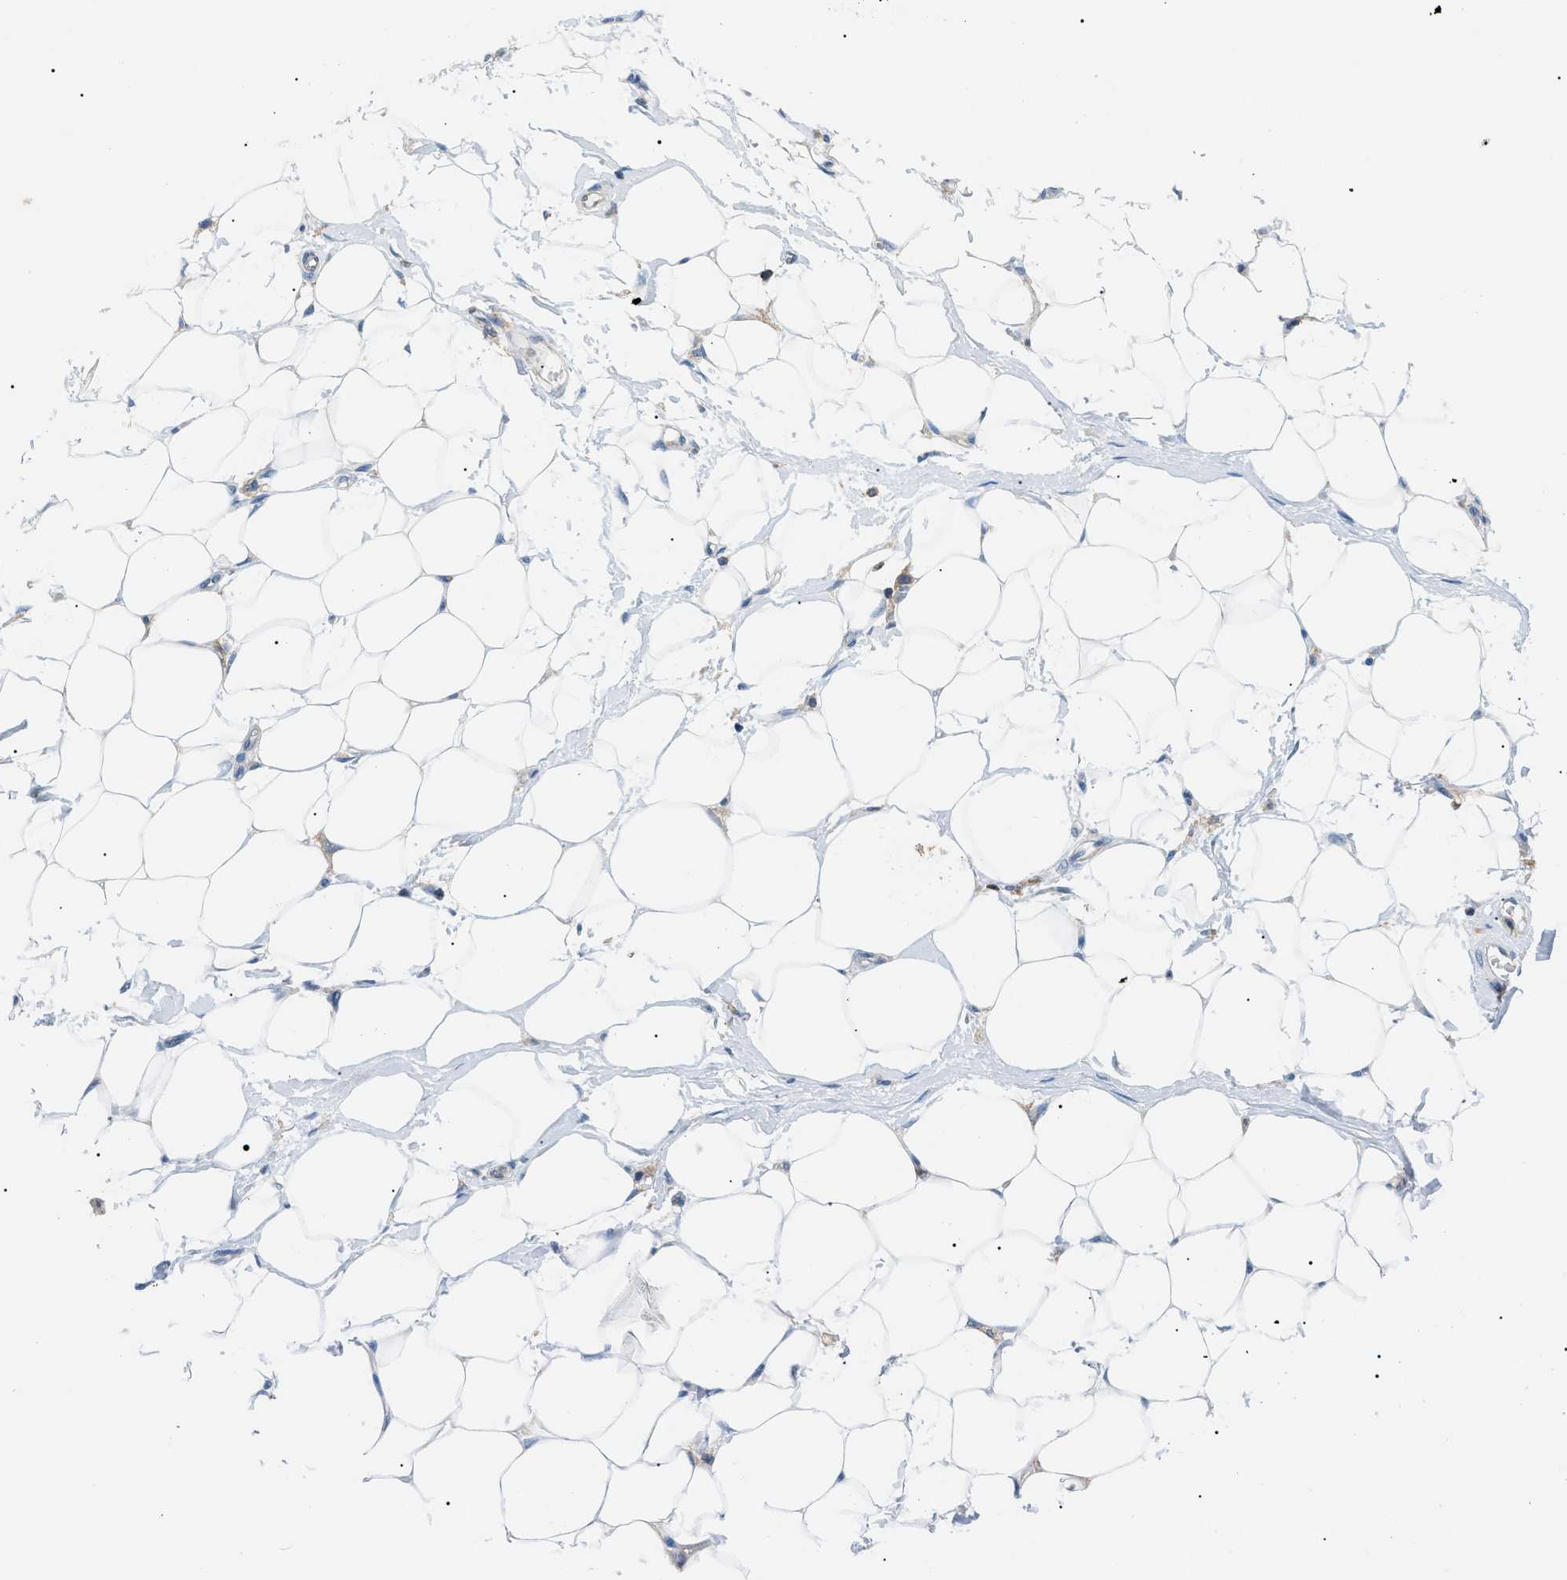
{"staining": {"intensity": "negative", "quantity": "none", "location": "none"}, "tissue": "adipose tissue", "cell_type": "Adipocytes", "image_type": "normal", "snomed": [{"axis": "morphology", "description": "Normal tissue, NOS"}, {"axis": "morphology", "description": "Urothelial carcinoma, High grade"}, {"axis": "topography", "description": "Vascular tissue"}, {"axis": "topography", "description": "Urinary bladder"}], "caption": "The histopathology image reveals no staining of adipocytes in unremarkable adipose tissue.", "gene": "INPP5D", "patient": {"sex": "female", "age": 56}}